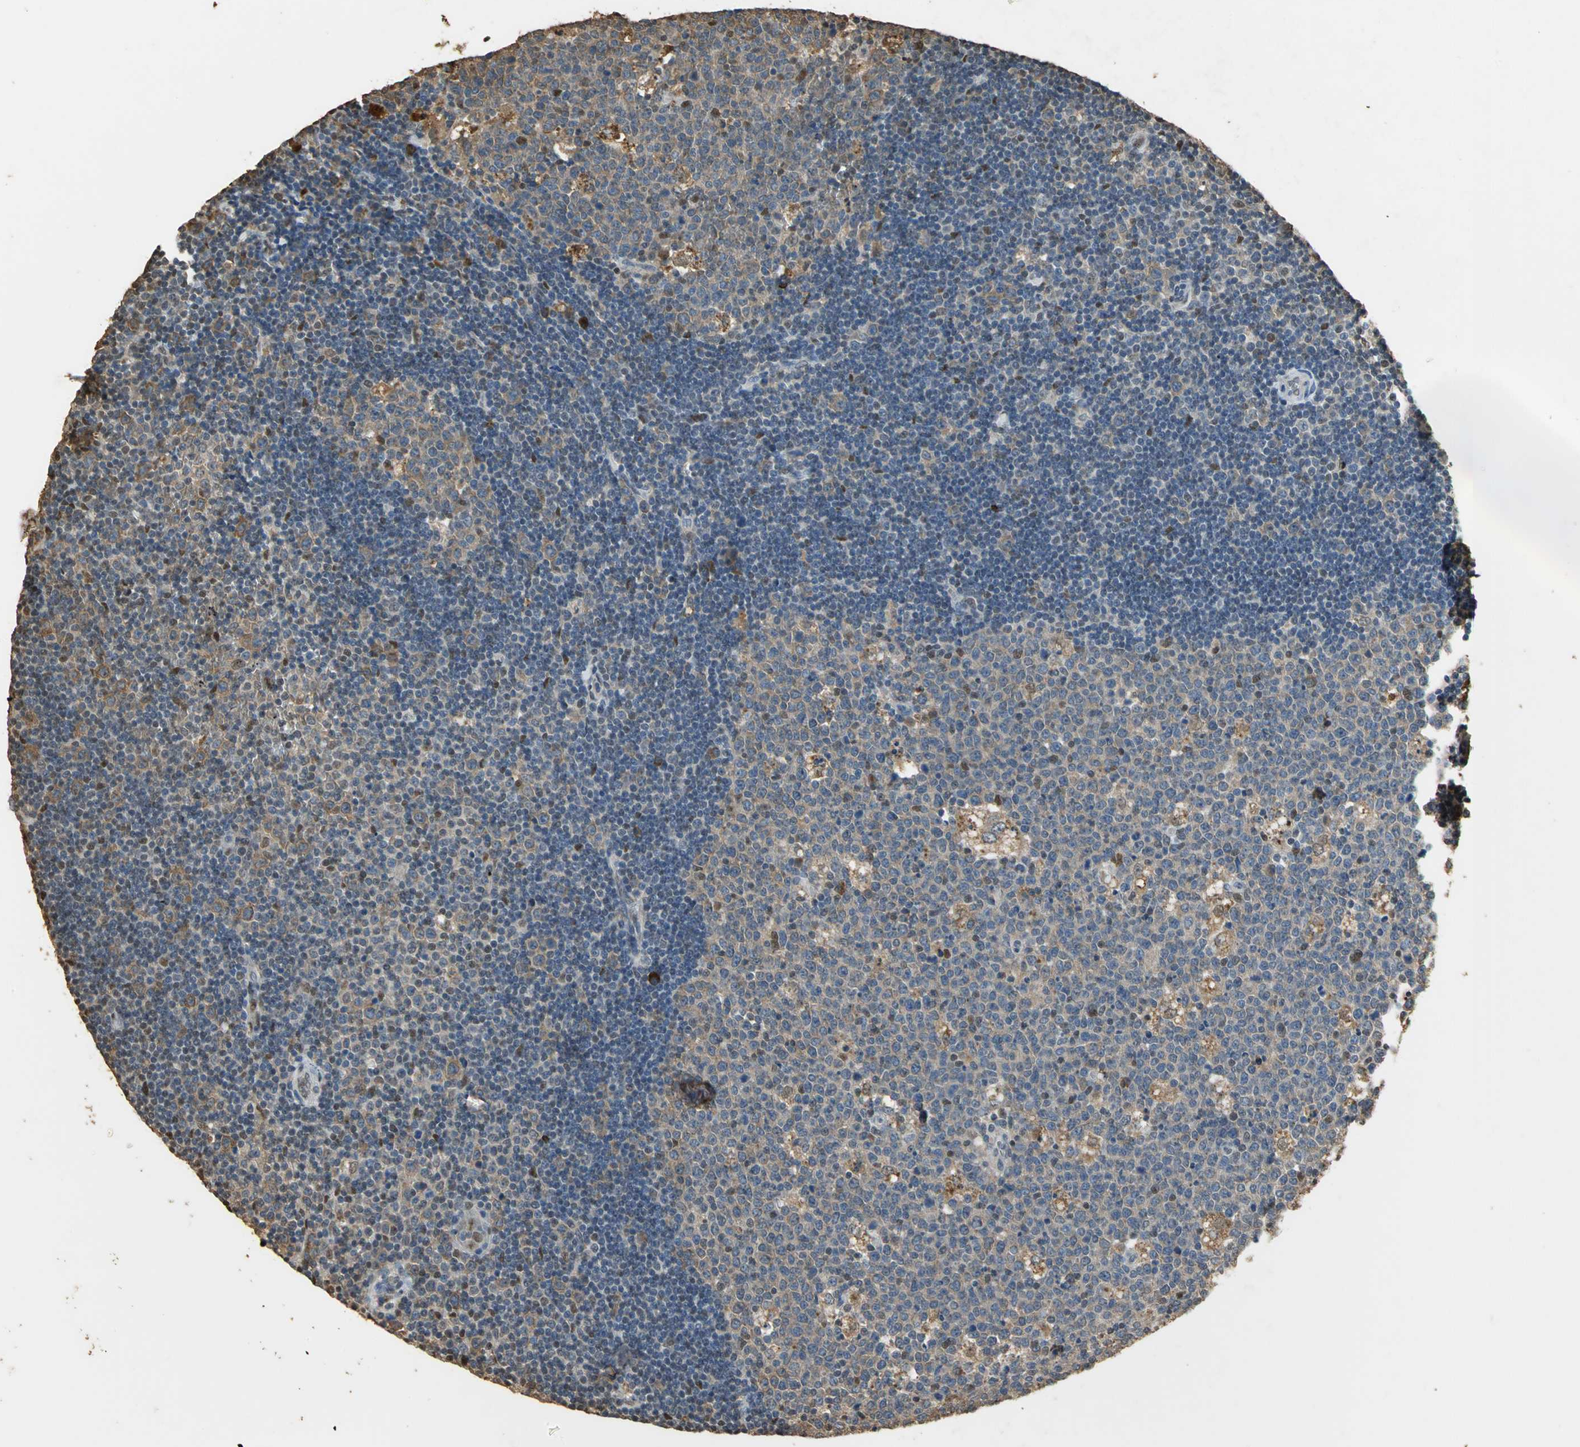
{"staining": {"intensity": "weak", "quantity": ">75%", "location": "cytoplasmic/membranous"}, "tissue": "lymph node", "cell_type": "Germinal center cells", "image_type": "normal", "snomed": [{"axis": "morphology", "description": "Normal tissue, NOS"}, {"axis": "topography", "description": "Lymph node"}, {"axis": "topography", "description": "Salivary gland"}], "caption": "A brown stain shows weak cytoplasmic/membranous staining of a protein in germinal center cells of benign lymph node. (Brightfield microscopy of DAB IHC at high magnification).", "gene": "GAPDH", "patient": {"sex": "male", "age": 8}}